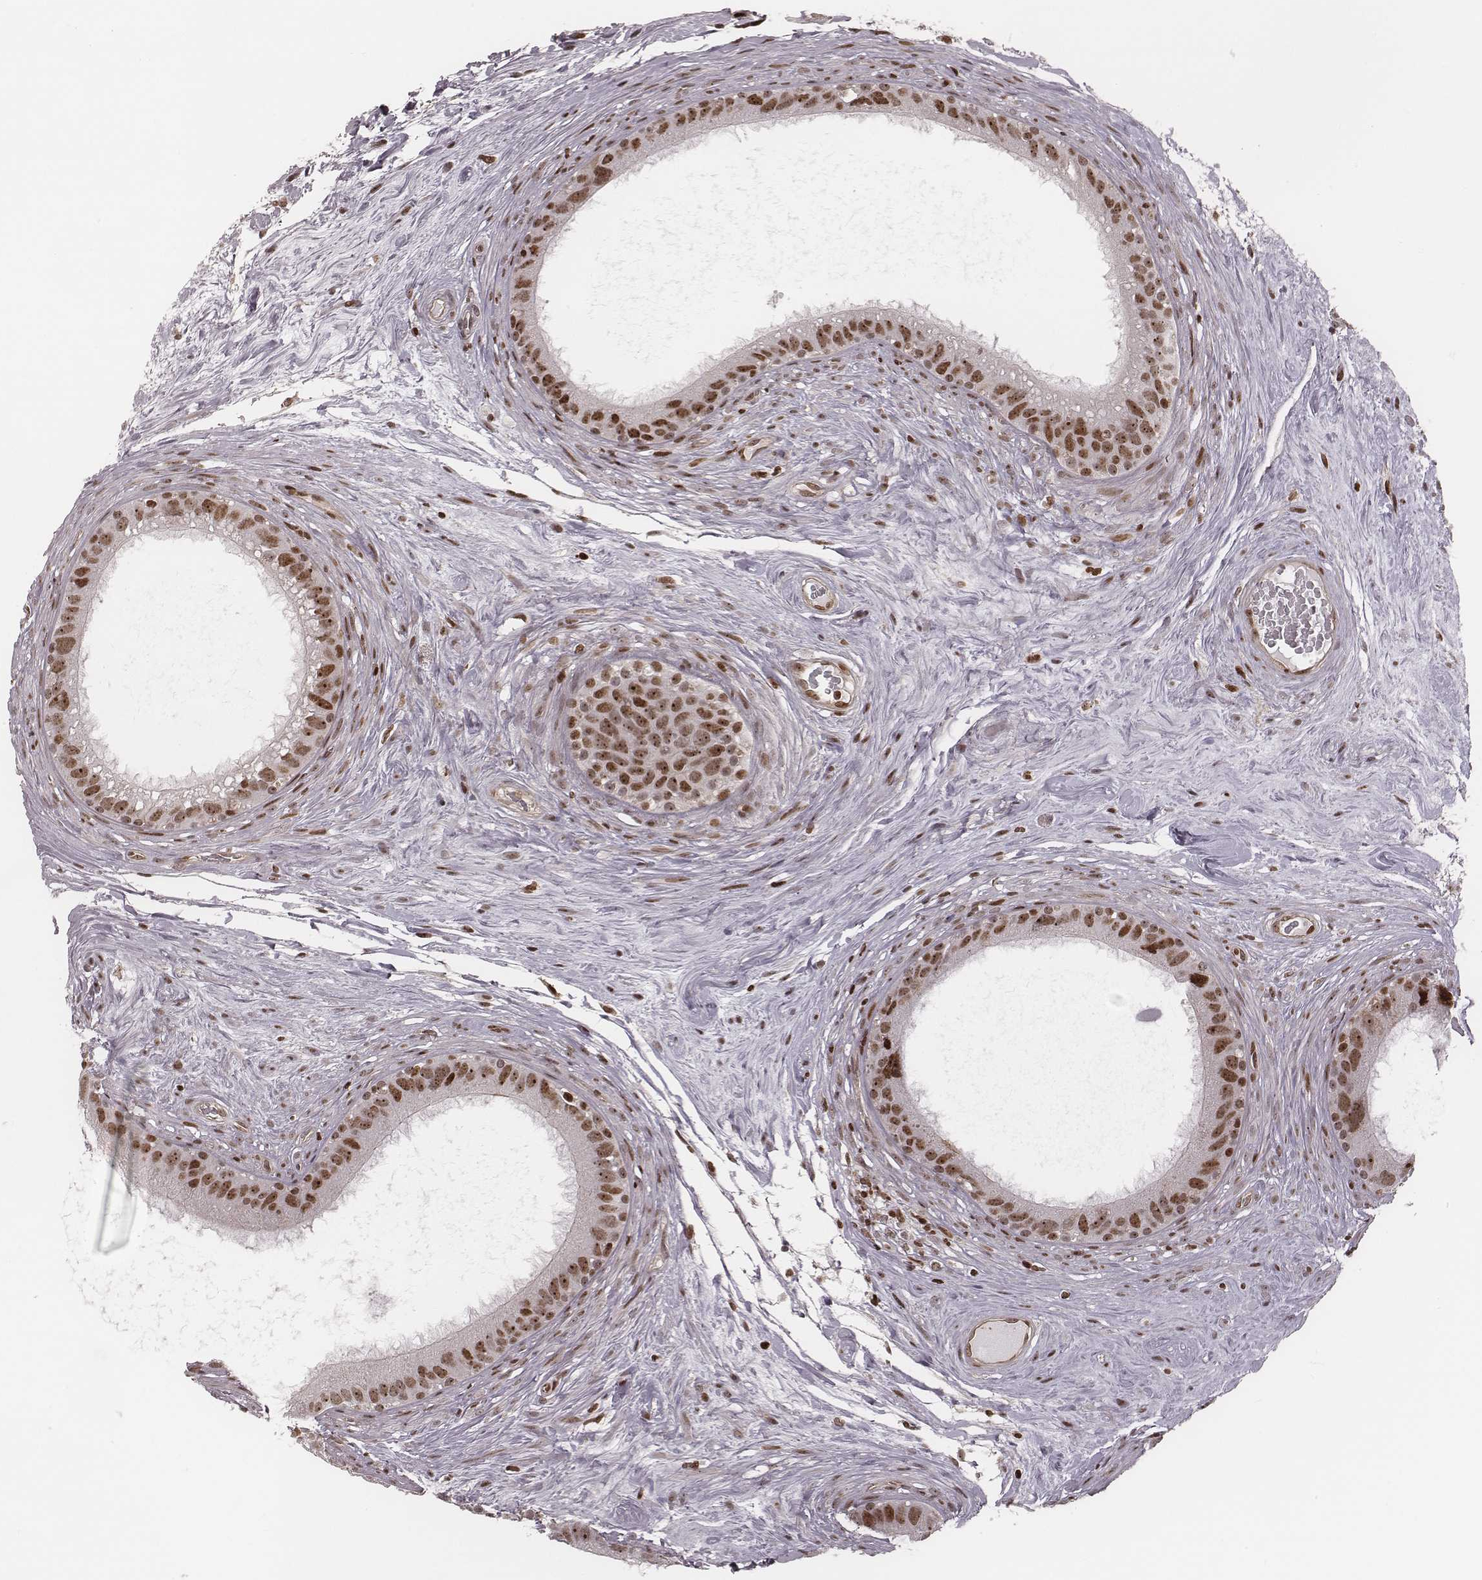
{"staining": {"intensity": "moderate", "quantity": "25%-75%", "location": "nuclear"}, "tissue": "epididymis", "cell_type": "Glandular cells", "image_type": "normal", "snomed": [{"axis": "morphology", "description": "Normal tissue, NOS"}, {"axis": "topography", "description": "Epididymis"}], "caption": "Immunohistochemical staining of benign epididymis demonstrates moderate nuclear protein positivity in about 25%-75% of glandular cells. The staining was performed using DAB (3,3'-diaminobenzidine), with brown indicating positive protein expression. Nuclei are stained blue with hematoxylin.", "gene": "VRK3", "patient": {"sex": "male", "age": 59}}